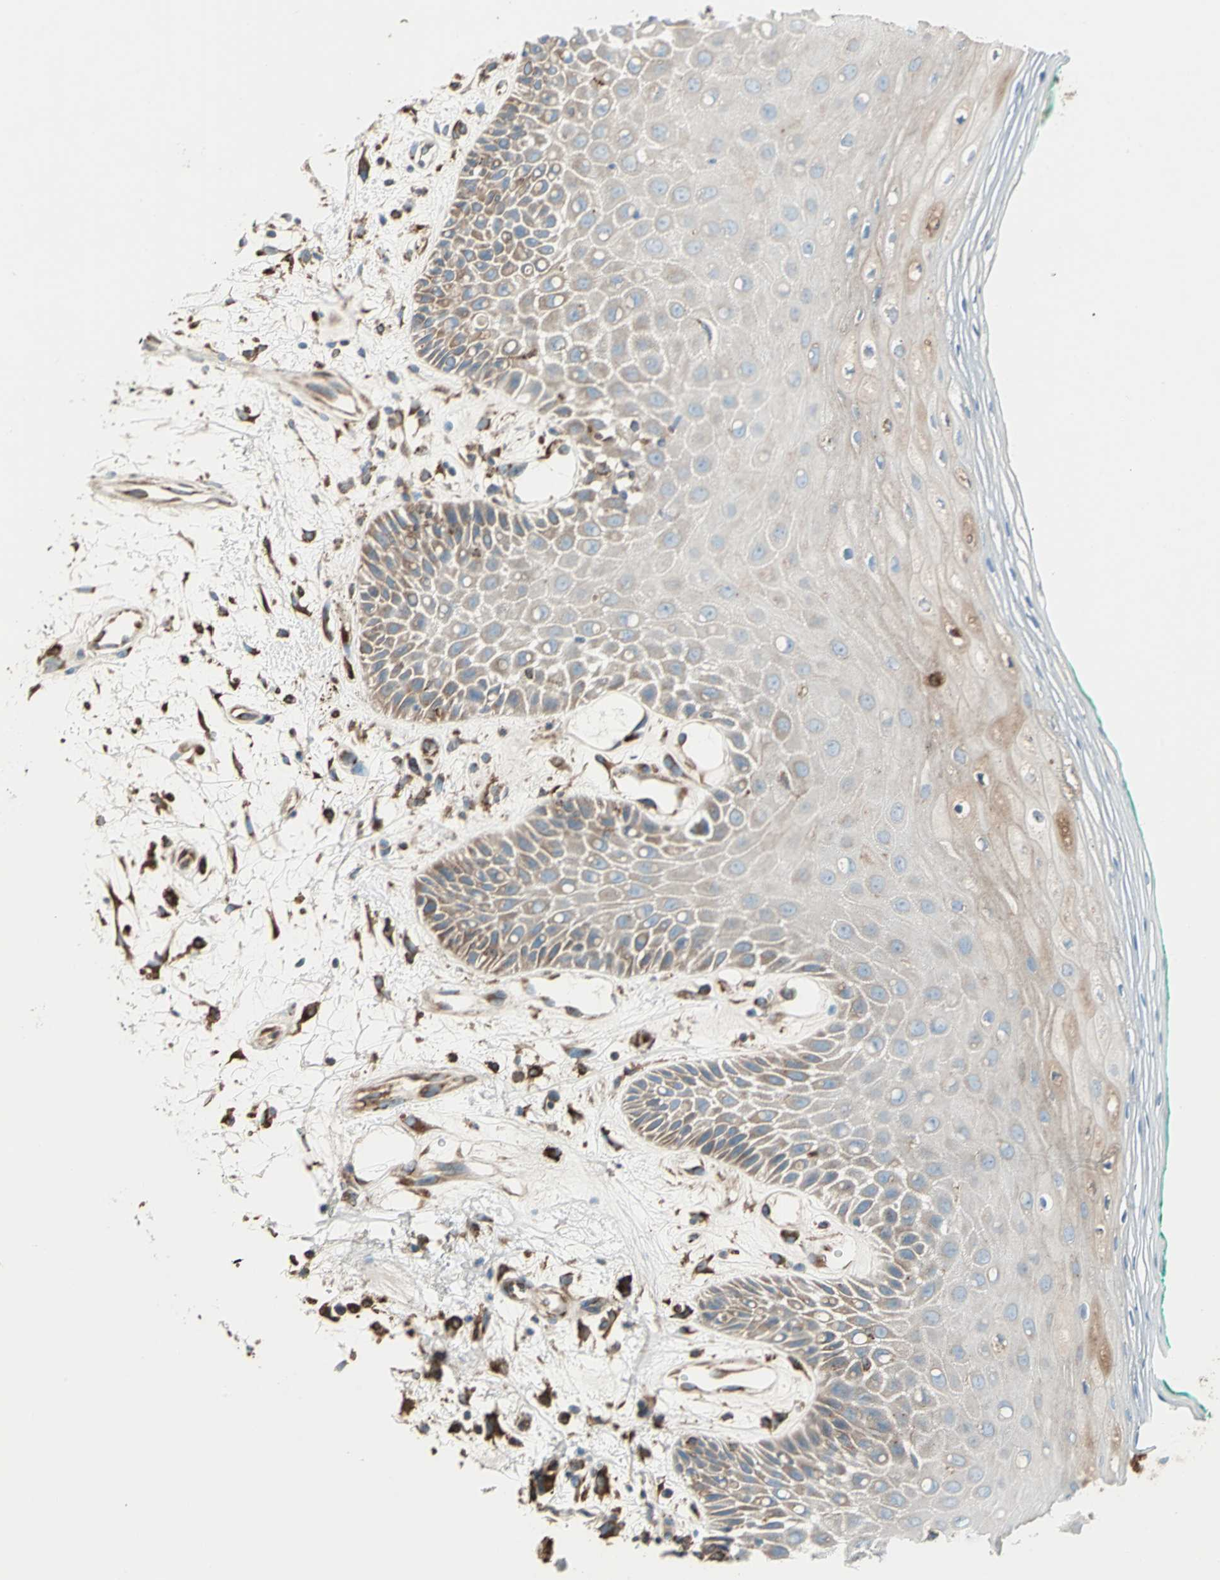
{"staining": {"intensity": "weak", "quantity": ">75%", "location": "cytoplasmic/membranous"}, "tissue": "oral mucosa", "cell_type": "Squamous epithelial cells", "image_type": "normal", "snomed": [{"axis": "morphology", "description": "Normal tissue, NOS"}, {"axis": "morphology", "description": "Squamous cell carcinoma, NOS"}, {"axis": "topography", "description": "Skeletal muscle"}, {"axis": "topography", "description": "Oral tissue"}, {"axis": "topography", "description": "Head-Neck"}], "caption": "The photomicrograph displays immunohistochemical staining of unremarkable oral mucosa. There is weak cytoplasmic/membranous expression is present in approximately >75% of squamous epithelial cells. The staining is performed using DAB brown chromogen to label protein expression. The nuclei are counter-stained blue using hematoxylin.", "gene": "PDIA4", "patient": {"sex": "female", "age": 84}}